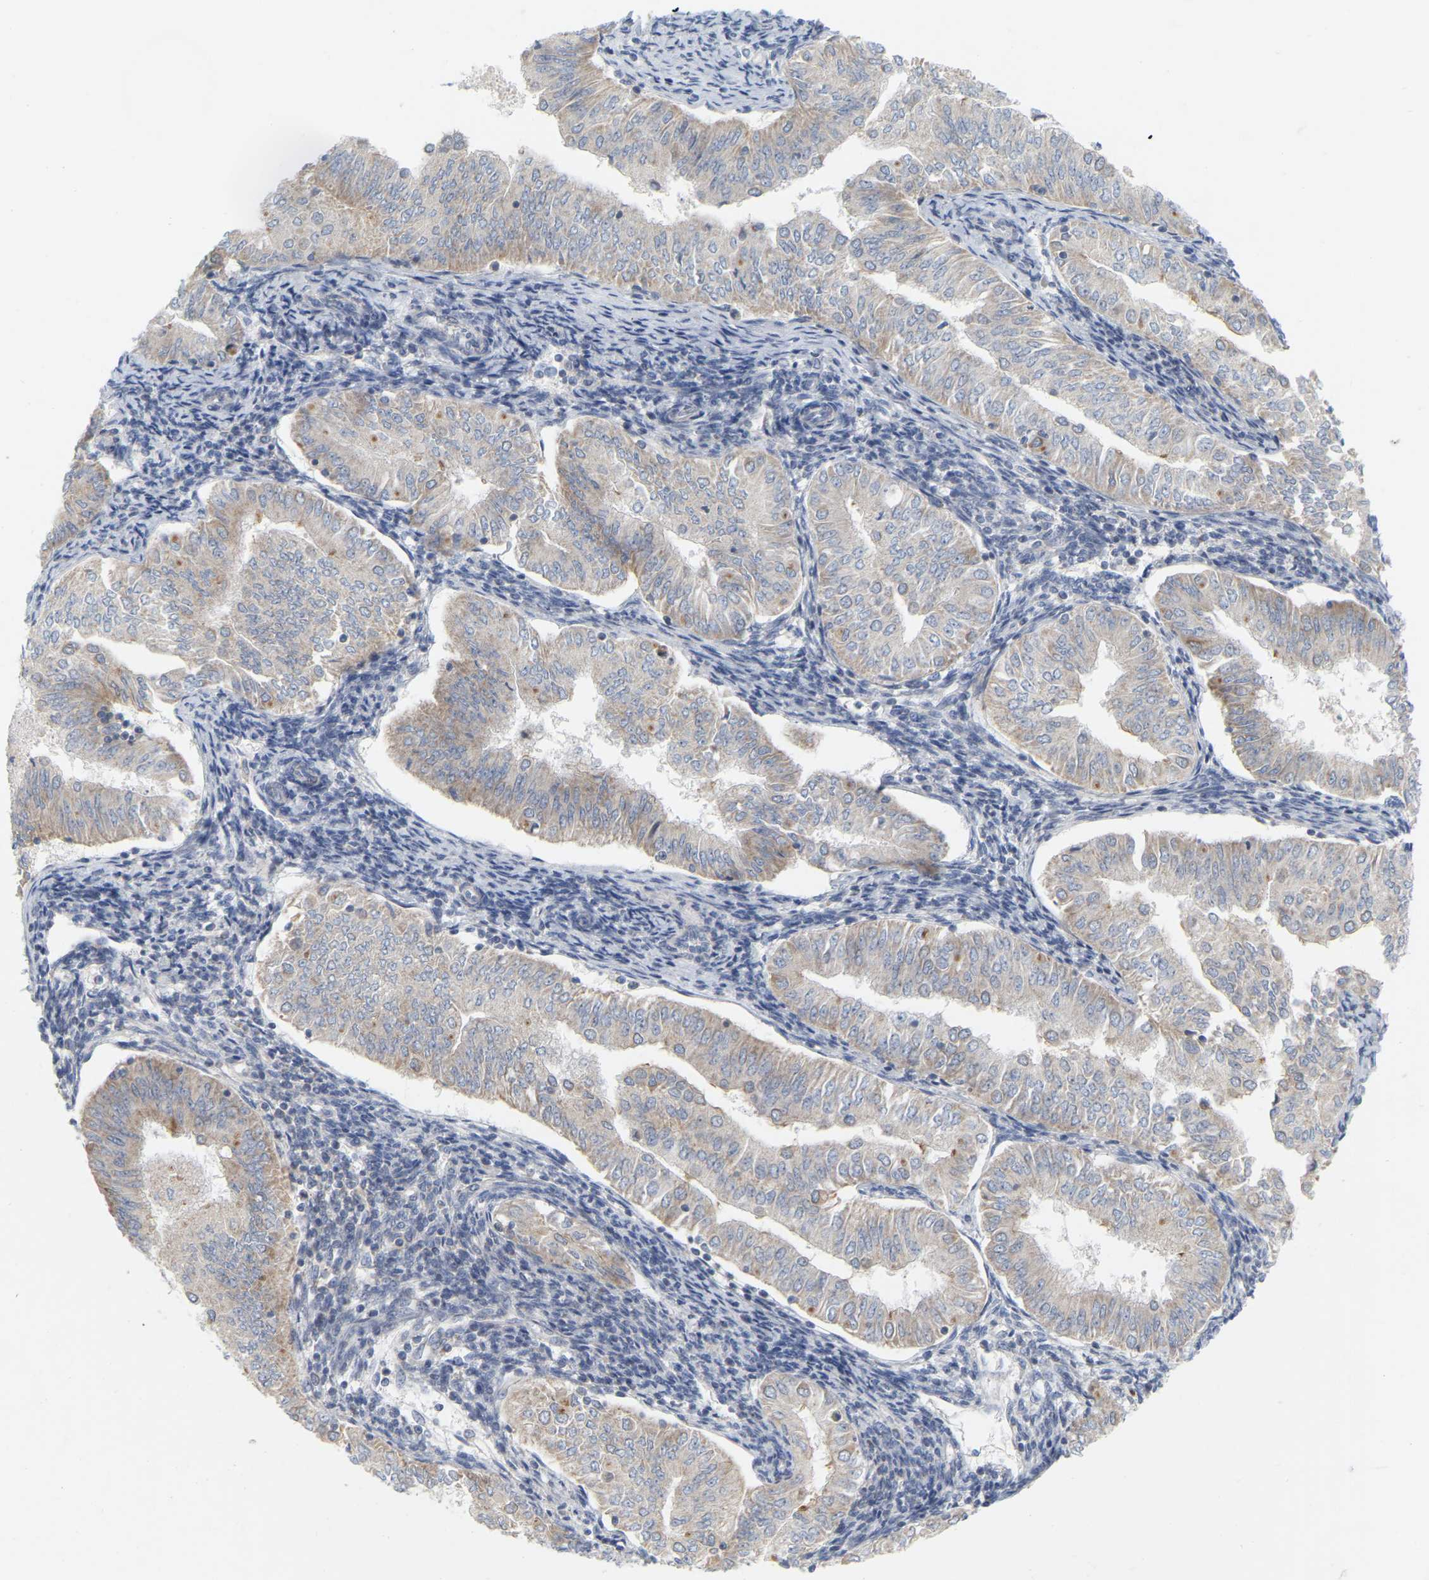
{"staining": {"intensity": "weak", "quantity": ">75%", "location": "cytoplasmic/membranous"}, "tissue": "endometrial cancer", "cell_type": "Tumor cells", "image_type": "cancer", "snomed": [{"axis": "morphology", "description": "Normal tissue, NOS"}, {"axis": "morphology", "description": "Adenocarcinoma, NOS"}, {"axis": "topography", "description": "Endometrium"}], "caption": "This is a micrograph of immunohistochemistry (IHC) staining of adenocarcinoma (endometrial), which shows weak staining in the cytoplasmic/membranous of tumor cells.", "gene": "MINDY4", "patient": {"sex": "female", "age": 53}}